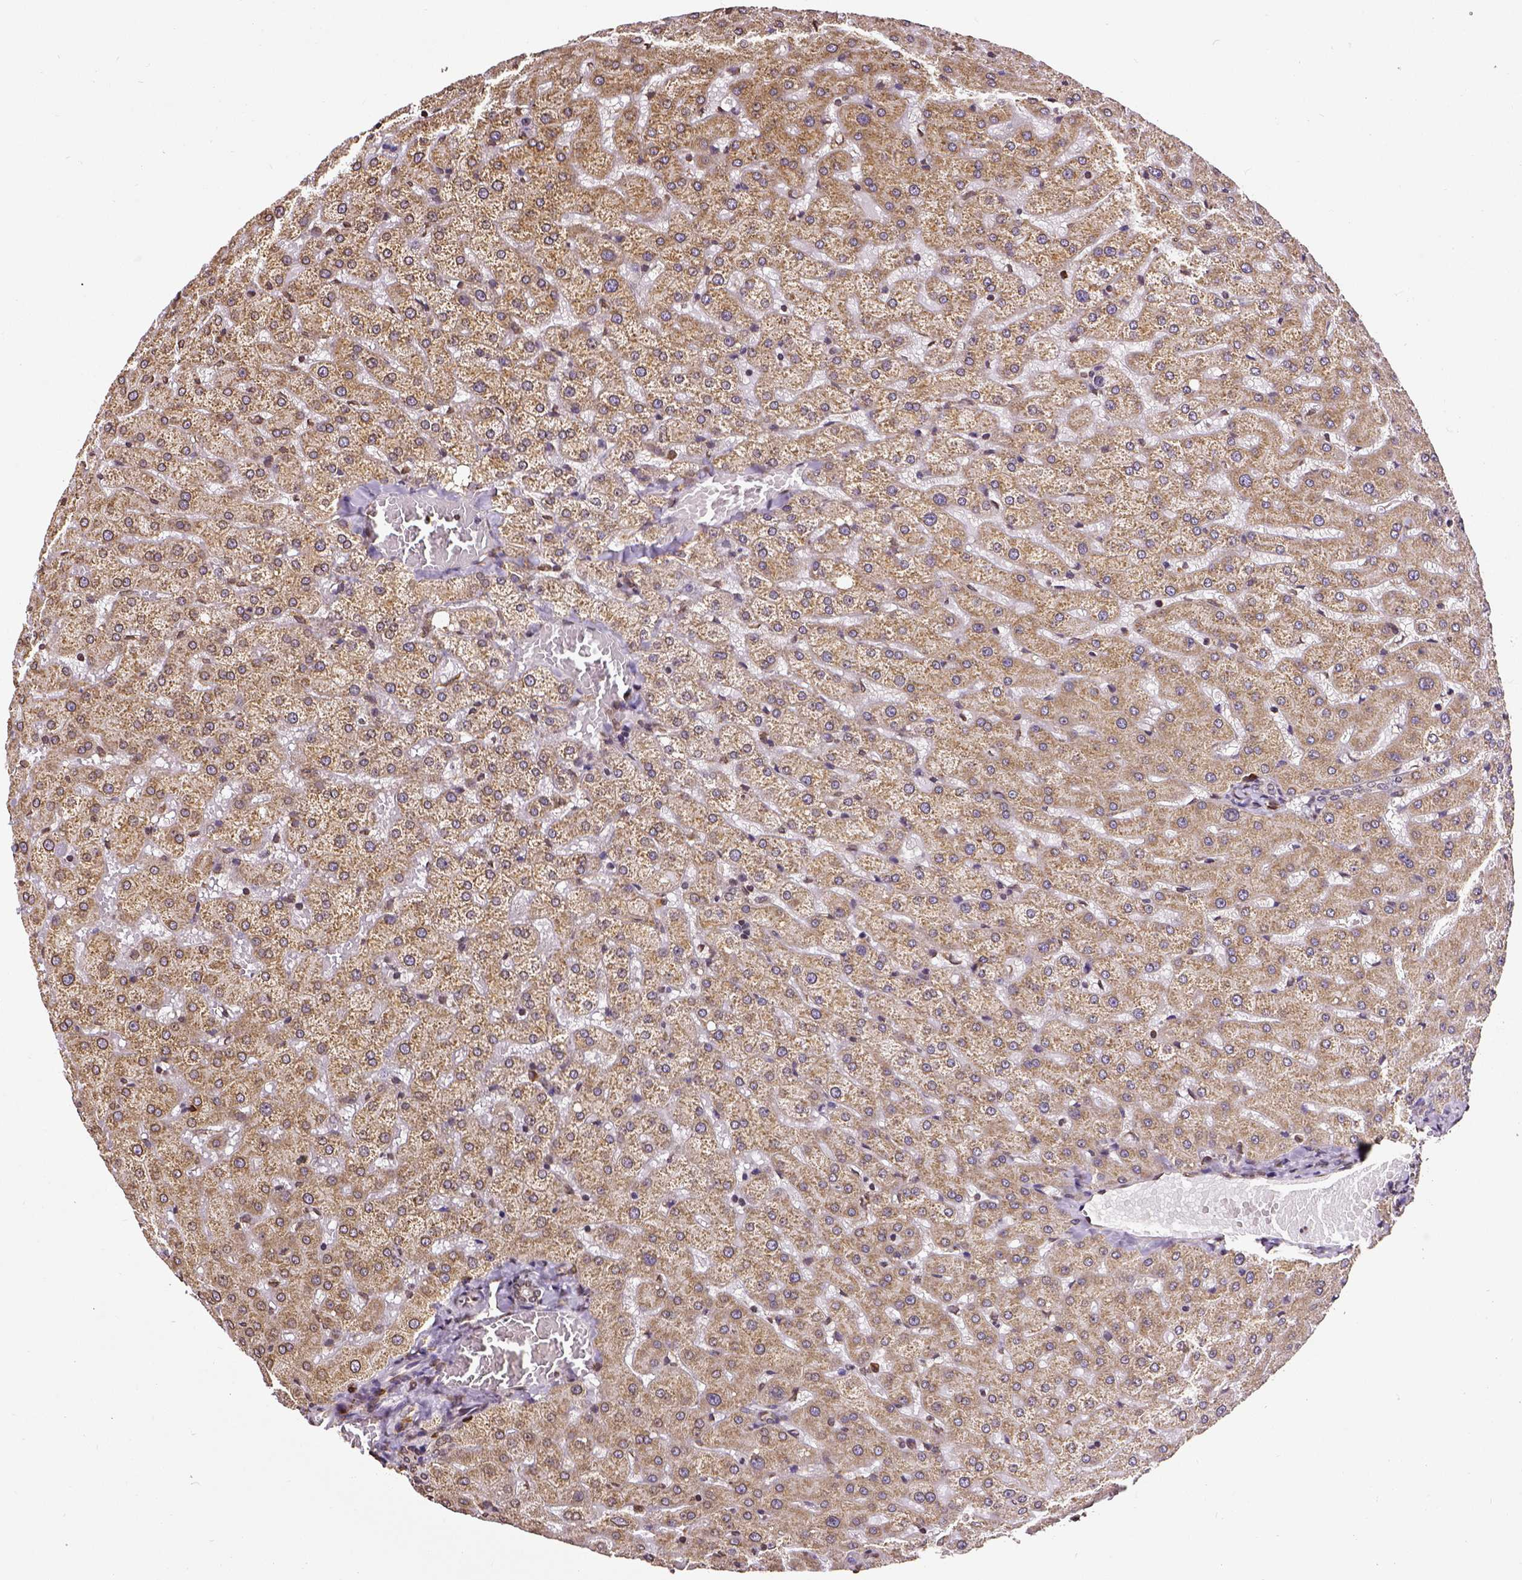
{"staining": {"intensity": "strong", "quantity": ">75%", "location": "cytoplasmic/membranous,nuclear"}, "tissue": "liver", "cell_type": "Cholangiocytes", "image_type": "normal", "snomed": [{"axis": "morphology", "description": "Normal tissue, NOS"}, {"axis": "topography", "description": "Liver"}], "caption": "Cholangiocytes show high levels of strong cytoplasmic/membranous,nuclear staining in approximately >75% of cells in benign human liver.", "gene": "MTDH", "patient": {"sex": "female", "age": 50}}